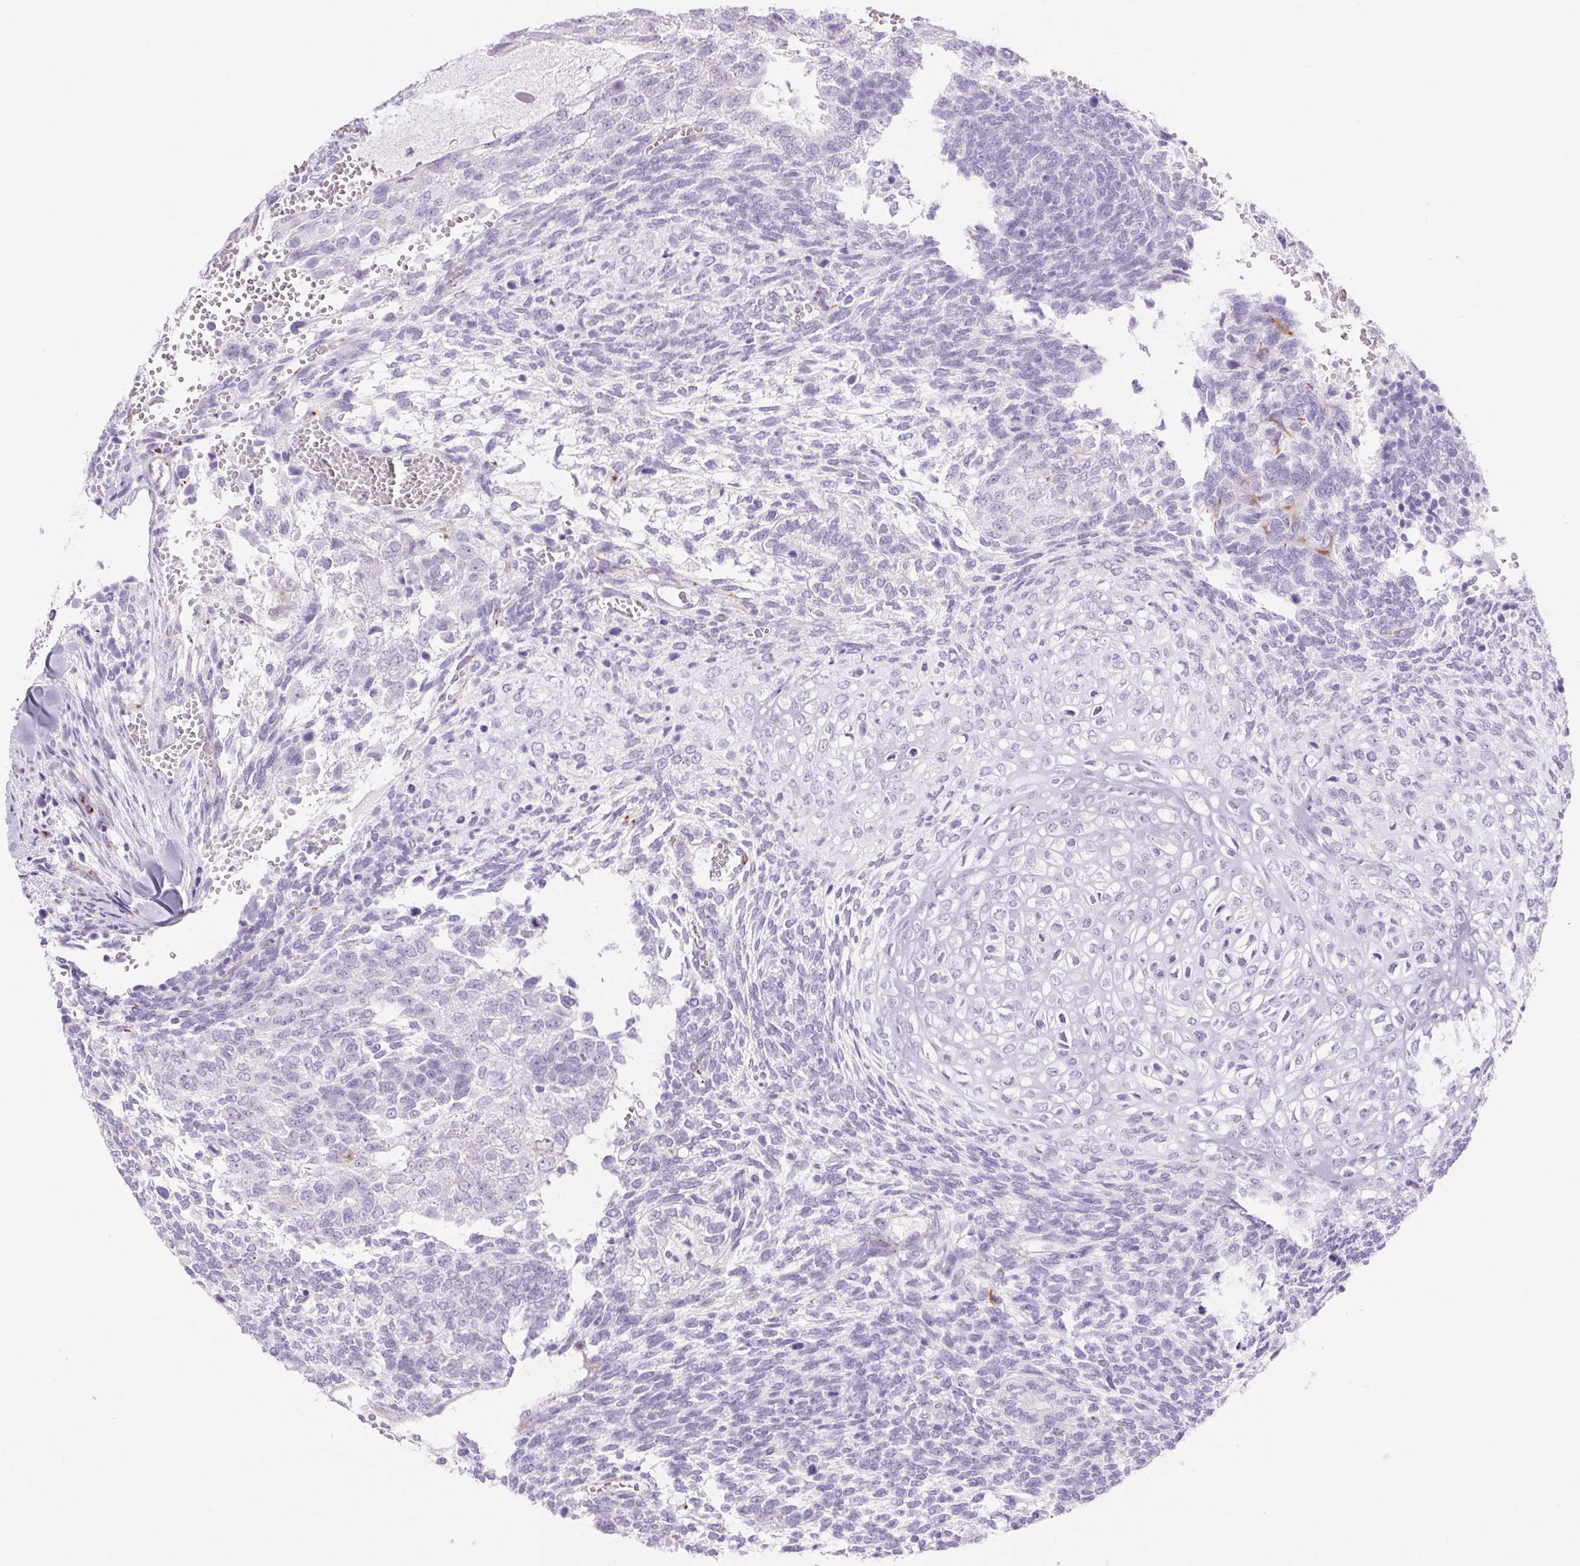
{"staining": {"intensity": "negative", "quantity": "none", "location": "none"}, "tissue": "testis cancer", "cell_type": "Tumor cells", "image_type": "cancer", "snomed": [{"axis": "morphology", "description": "Normal tissue, NOS"}, {"axis": "morphology", "description": "Carcinoma, Embryonal, NOS"}, {"axis": "topography", "description": "Testis"}, {"axis": "topography", "description": "Epididymis"}], "caption": "Immunohistochemistry (IHC) of human testis cancer (embryonal carcinoma) shows no expression in tumor cells. (DAB (3,3'-diaminobenzidine) immunohistochemistry with hematoxylin counter stain).", "gene": "ERP27", "patient": {"sex": "male", "age": 23}}